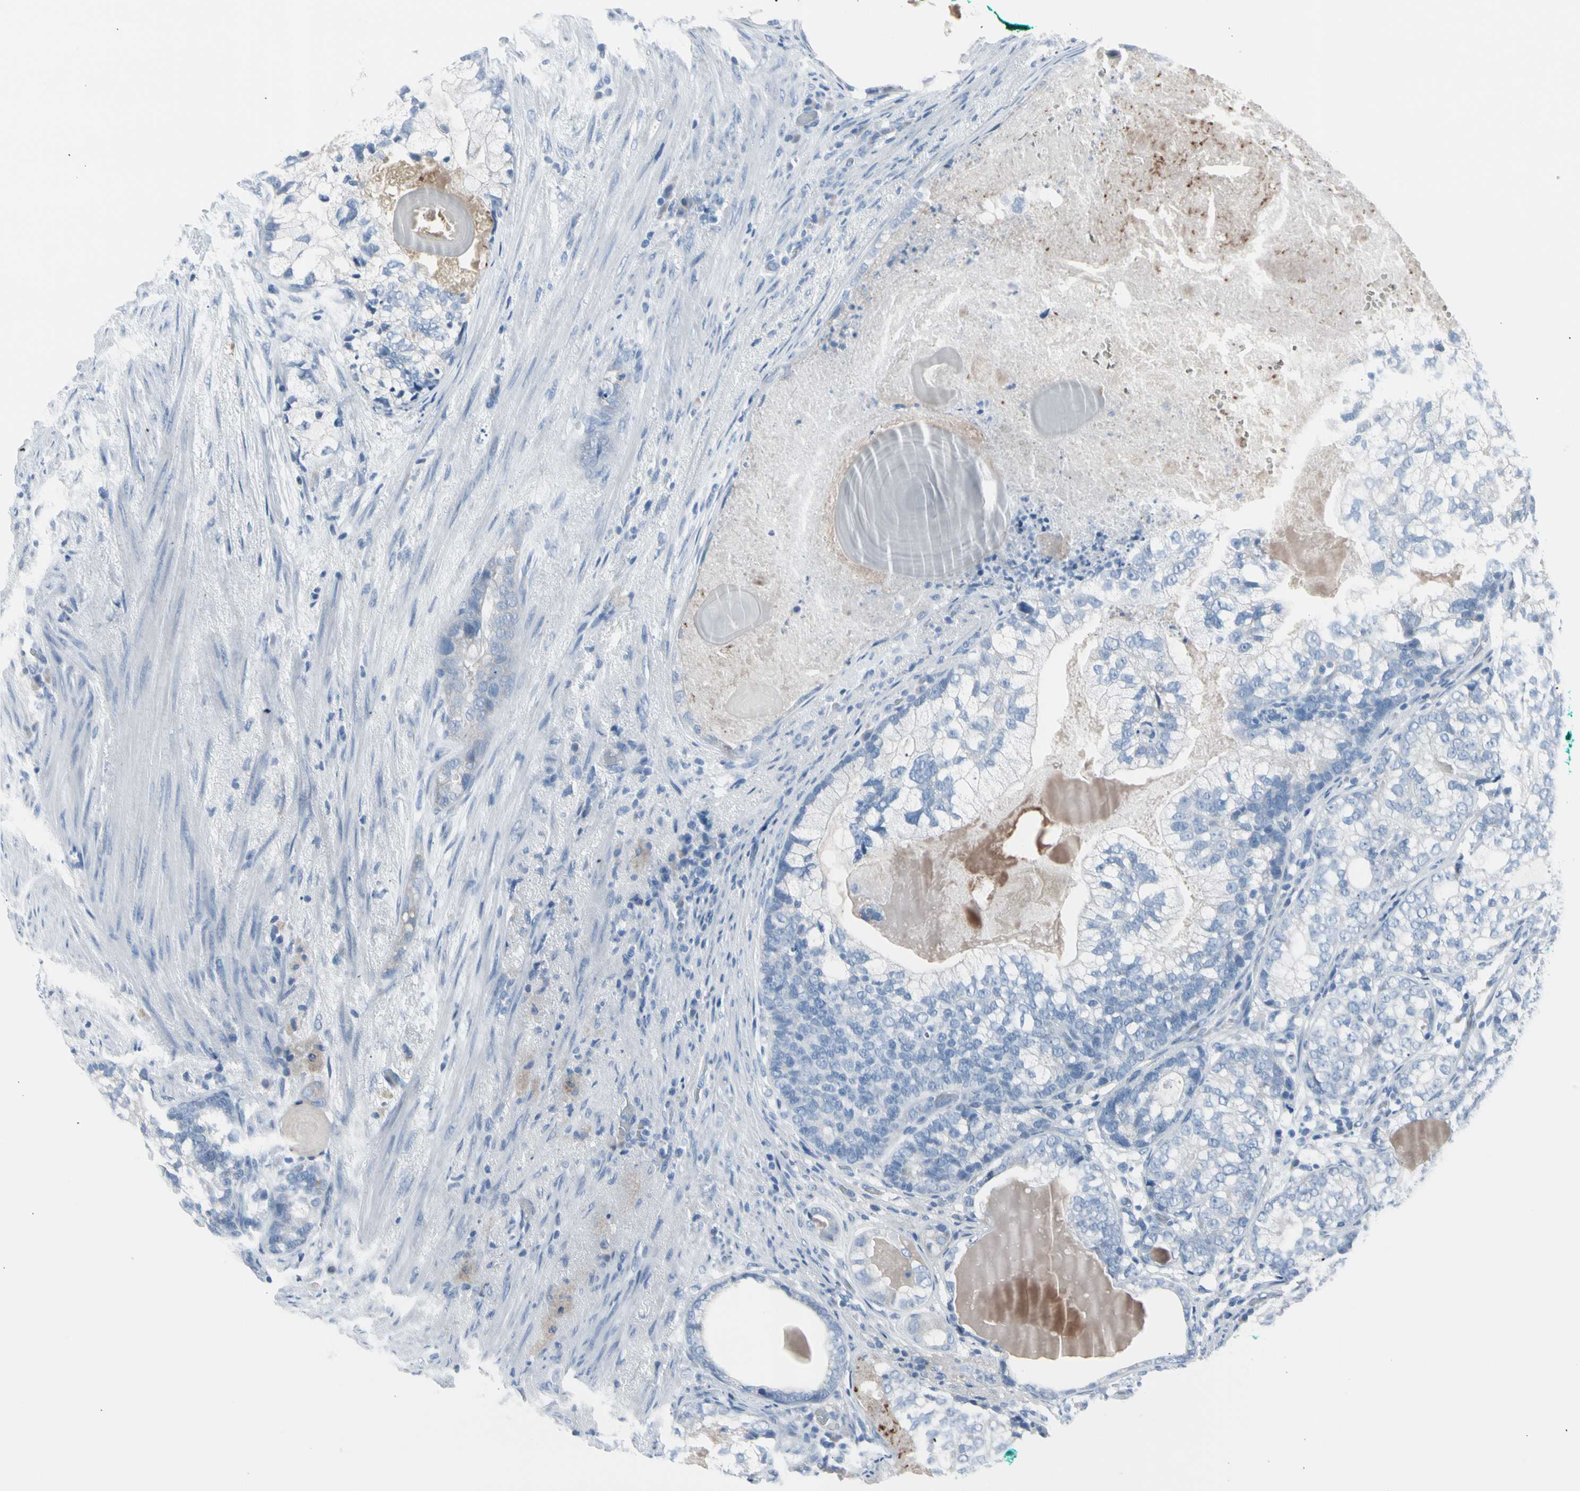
{"staining": {"intensity": "negative", "quantity": "none", "location": "none"}, "tissue": "prostate cancer", "cell_type": "Tumor cells", "image_type": "cancer", "snomed": [{"axis": "morphology", "description": "Adenocarcinoma, High grade"}, {"axis": "topography", "description": "Prostate"}], "caption": "An IHC image of prostate adenocarcinoma (high-grade) is shown. There is no staining in tumor cells of prostate adenocarcinoma (high-grade).", "gene": "TPO", "patient": {"sex": "male", "age": 66}}